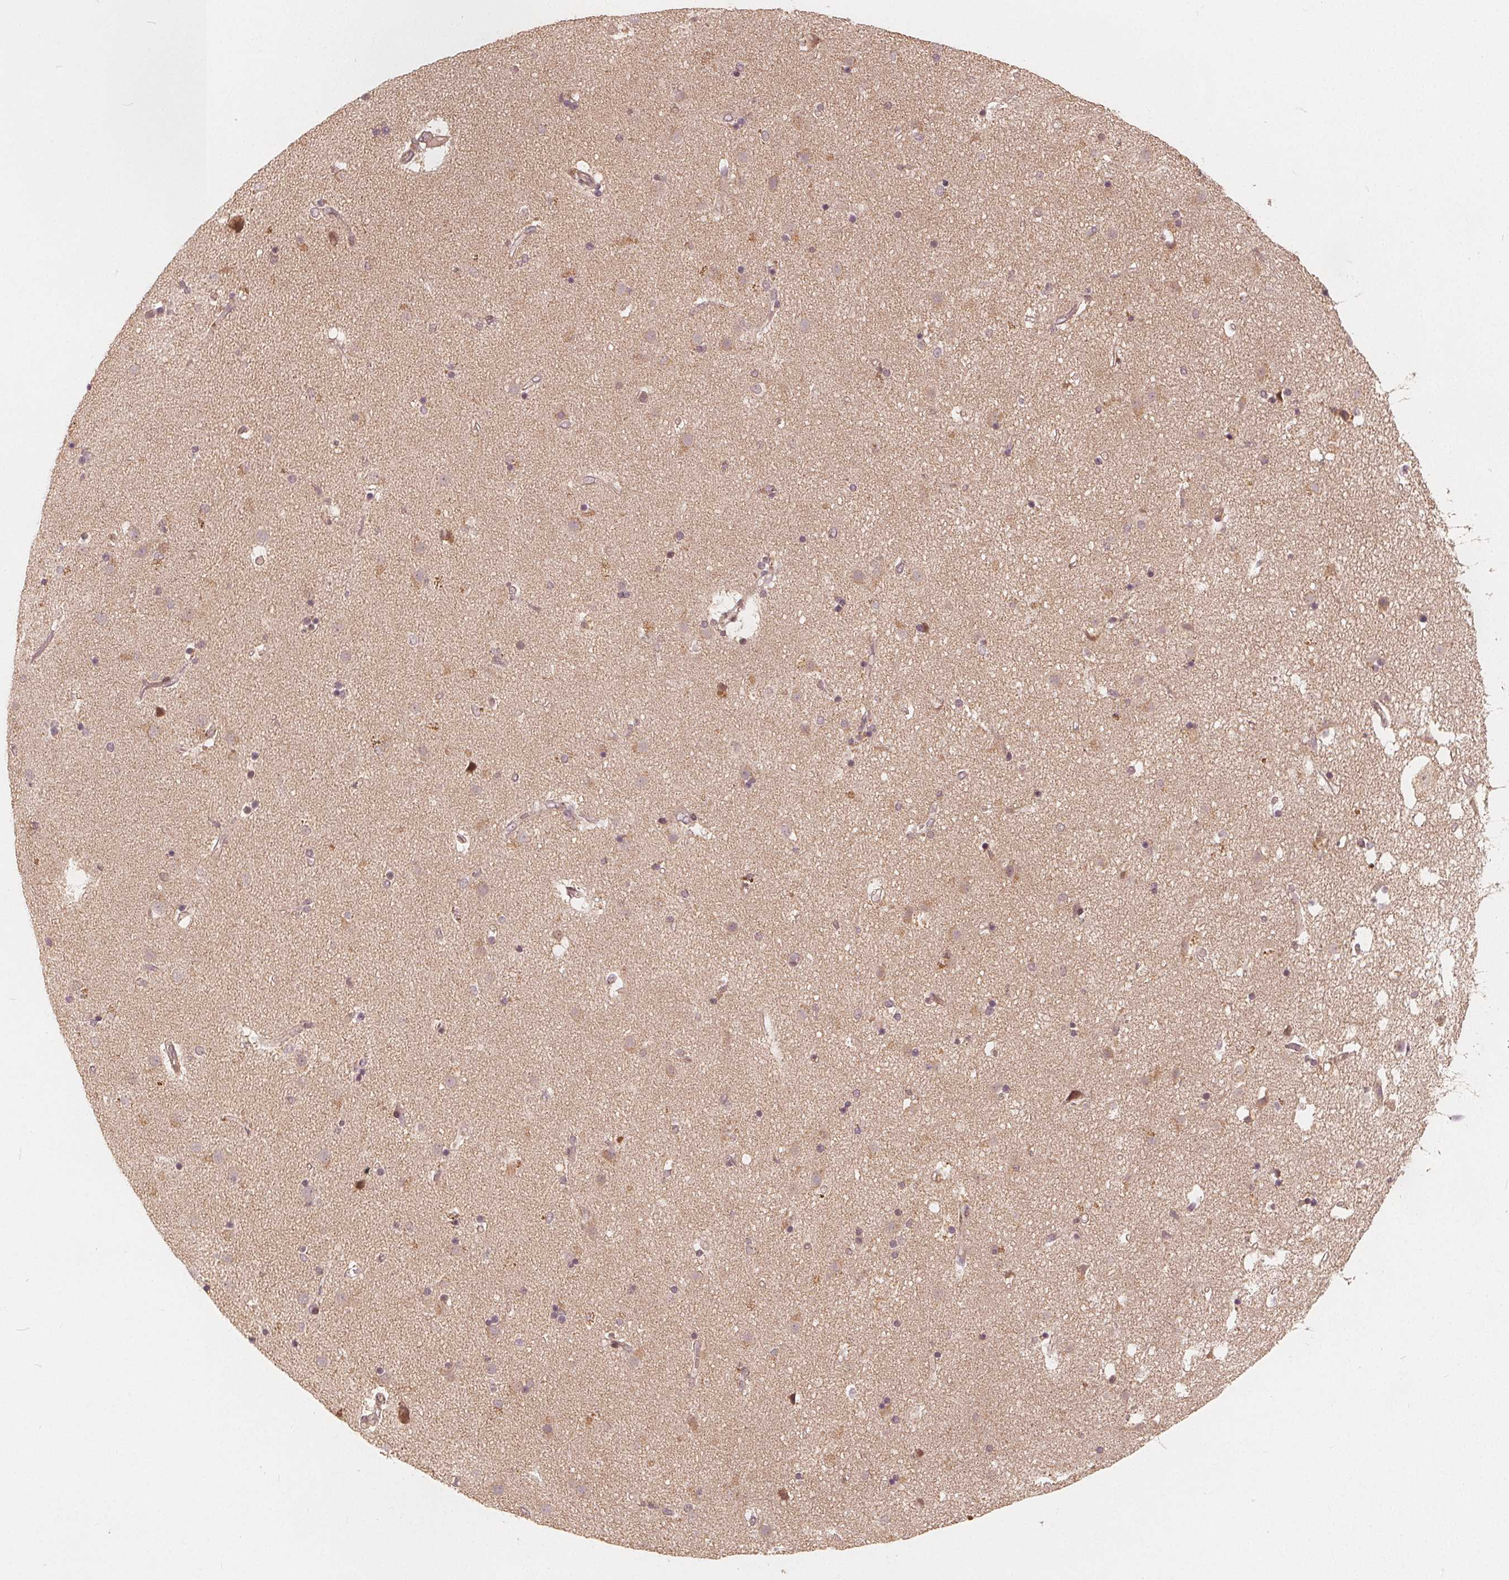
{"staining": {"intensity": "weak", "quantity": "<25%", "location": "cytoplasmic/membranous"}, "tissue": "caudate", "cell_type": "Glial cells", "image_type": "normal", "snomed": [{"axis": "morphology", "description": "Normal tissue, NOS"}, {"axis": "topography", "description": "Lateral ventricle wall"}], "caption": "DAB (3,3'-diaminobenzidine) immunohistochemical staining of normal human caudate demonstrates no significant positivity in glial cells.", "gene": "SNX12", "patient": {"sex": "female", "age": 71}}